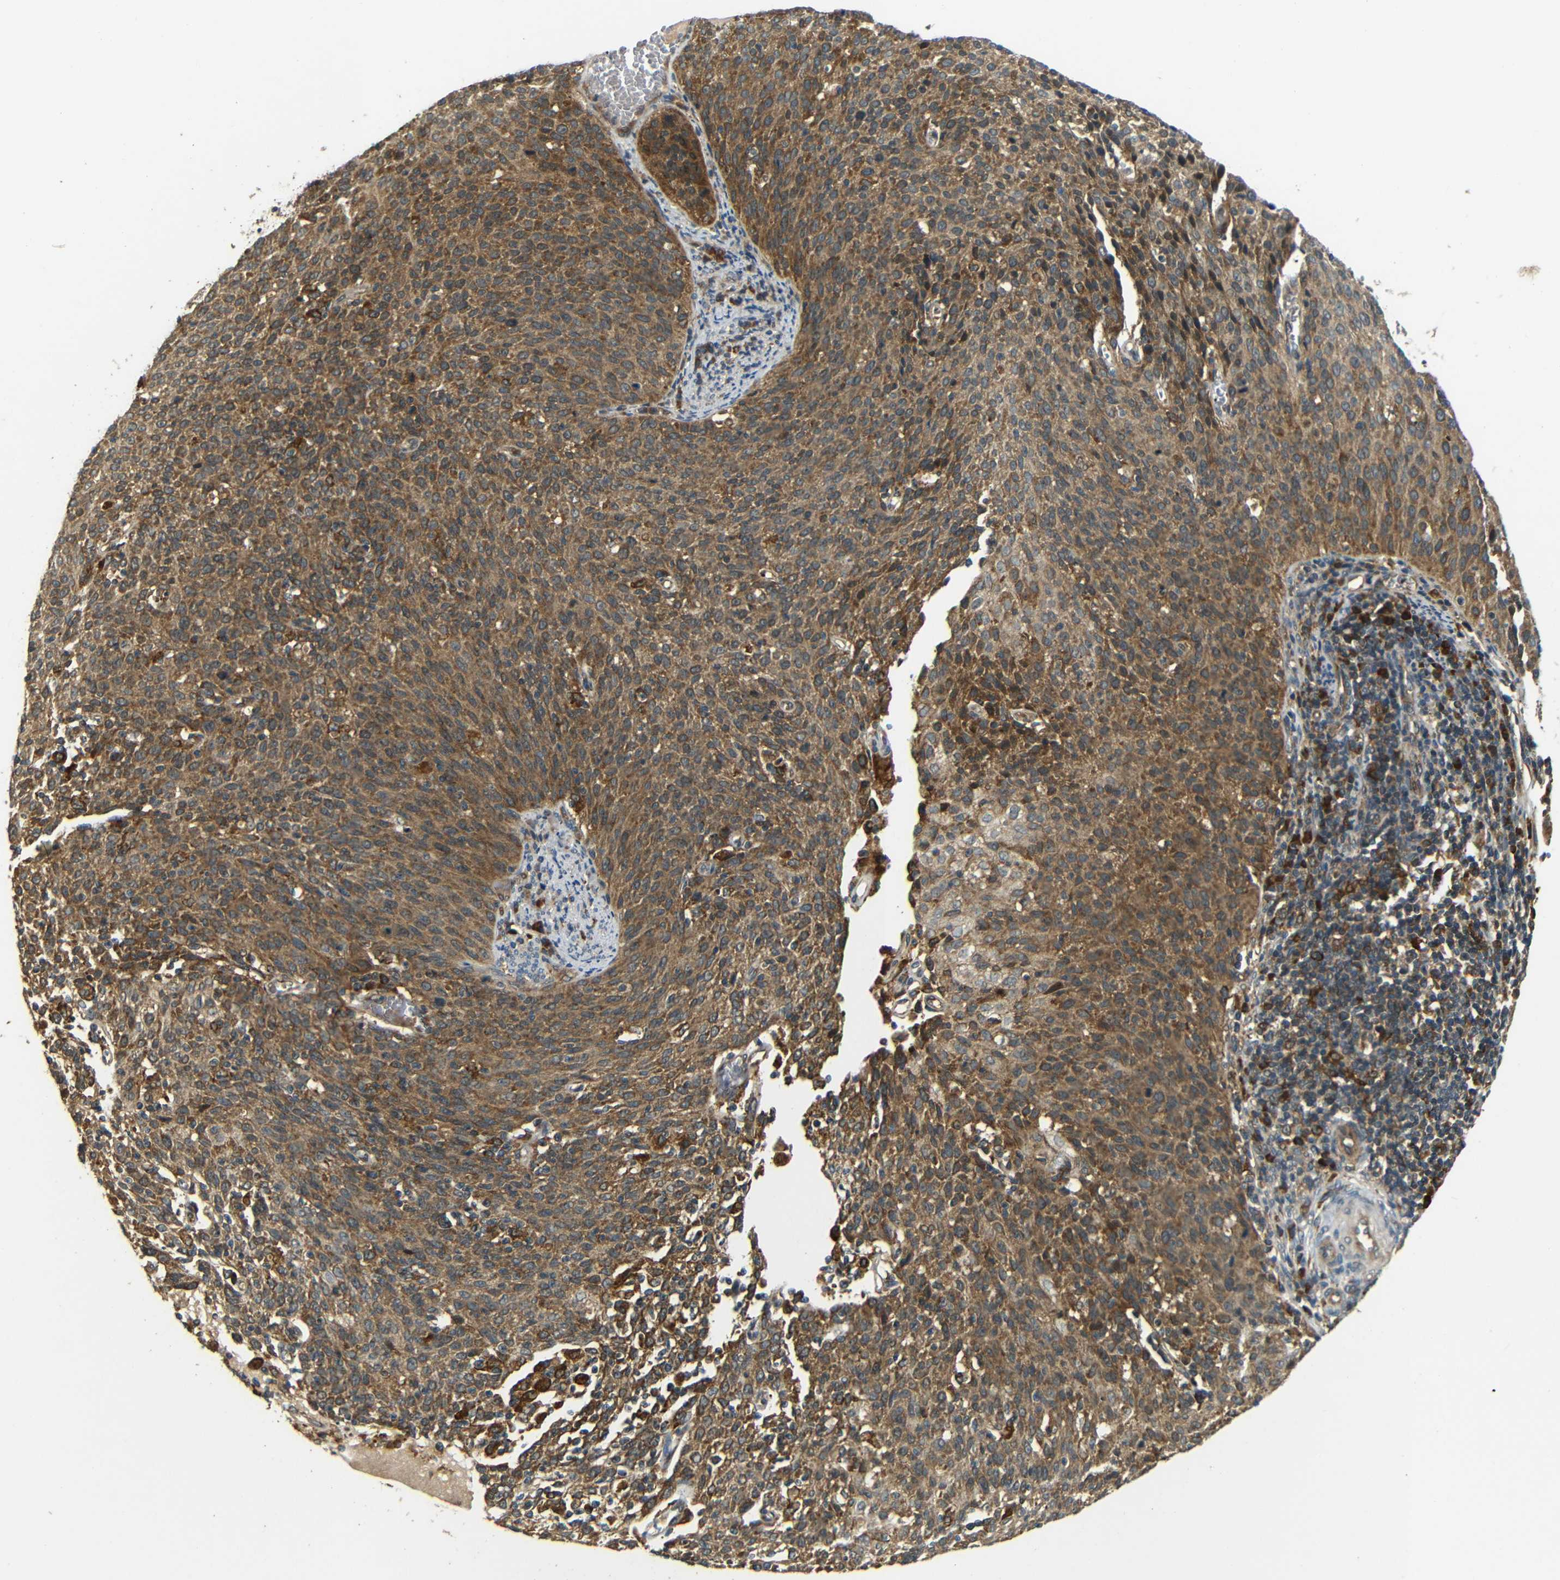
{"staining": {"intensity": "moderate", "quantity": ">75%", "location": "cytoplasmic/membranous"}, "tissue": "cervical cancer", "cell_type": "Tumor cells", "image_type": "cancer", "snomed": [{"axis": "morphology", "description": "Squamous cell carcinoma, NOS"}, {"axis": "topography", "description": "Cervix"}], "caption": "Immunohistochemistry of cervical cancer shows medium levels of moderate cytoplasmic/membranous positivity in approximately >75% of tumor cells. (Brightfield microscopy of DAB IHC at high magnification).", "gene": "EPHB2", "patient": {"sex": "female", "age": 38}}